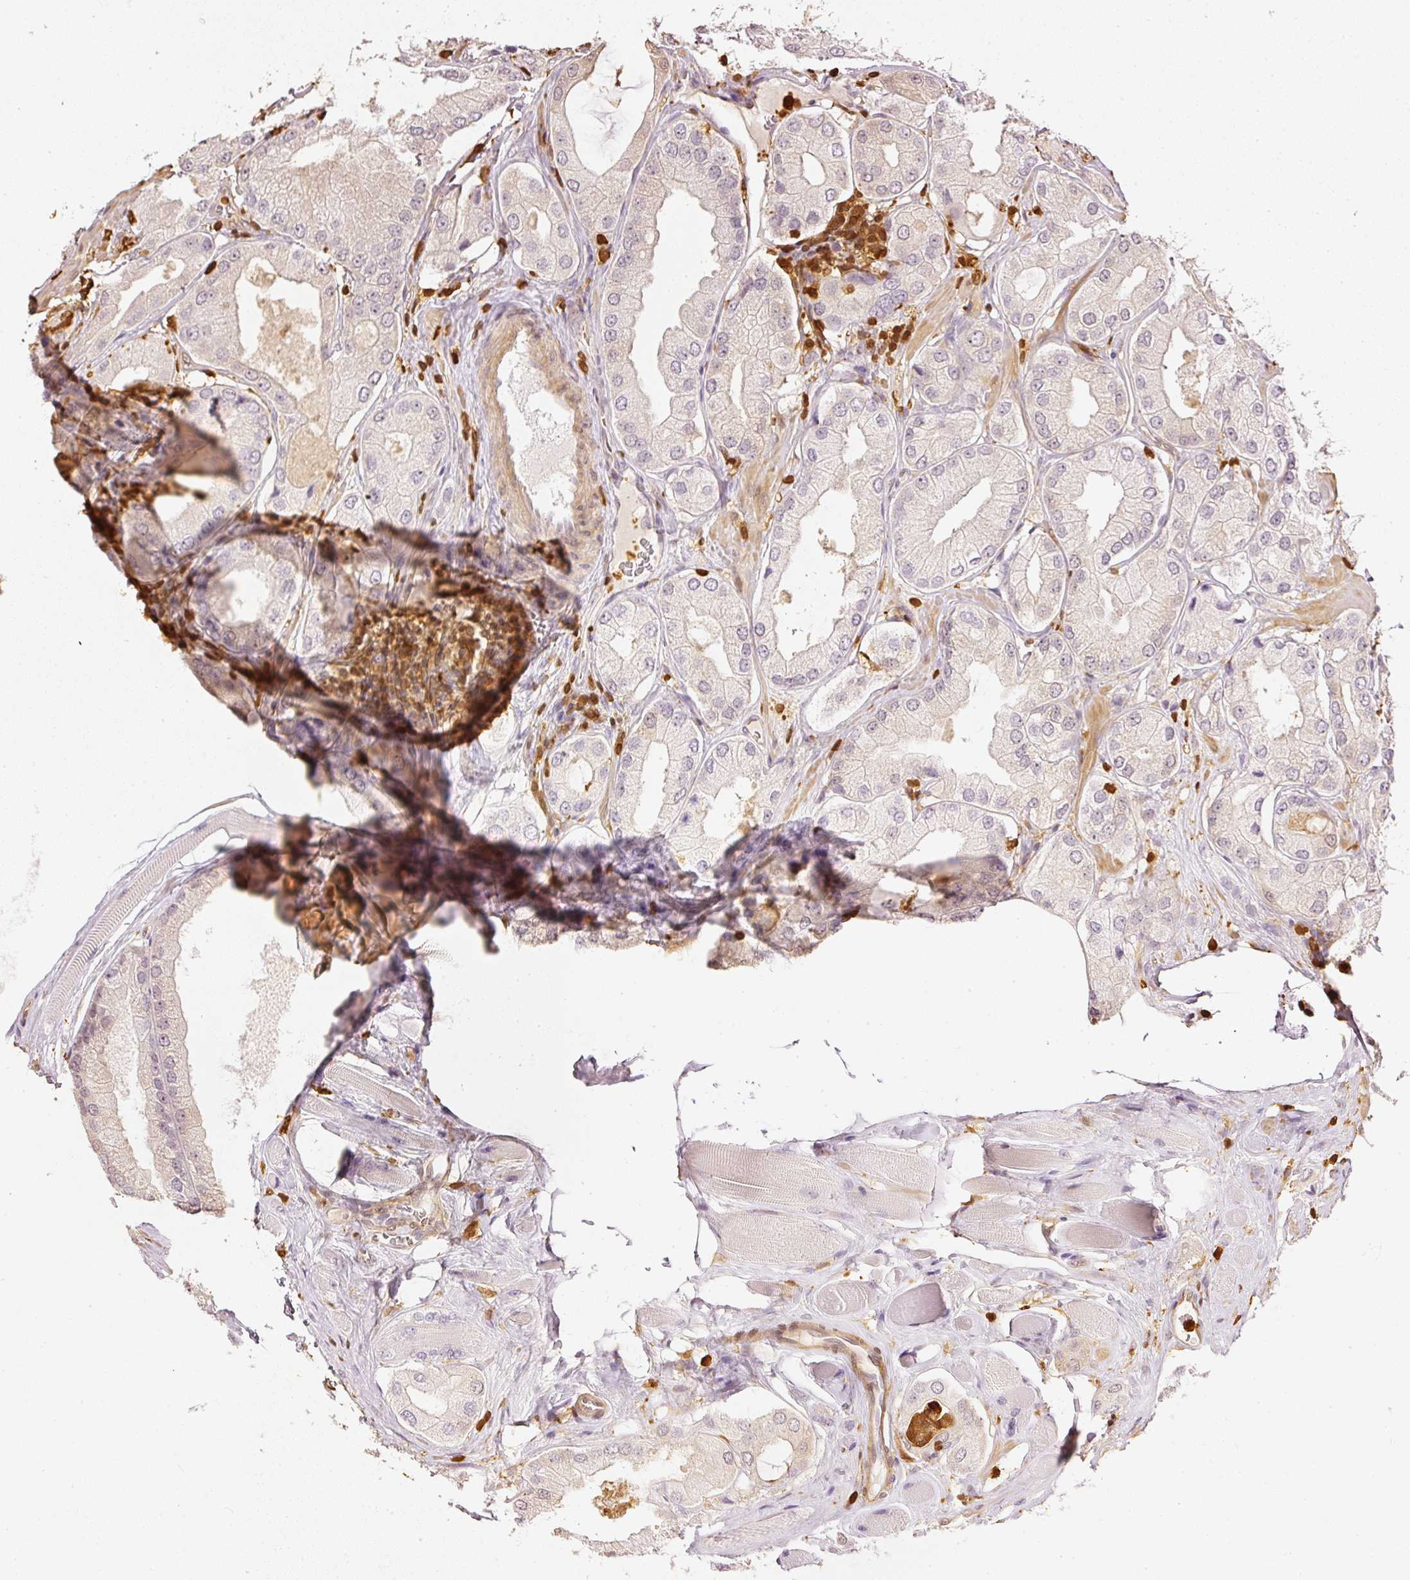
{"staining": {"intensity": "negative", "quantity": "none", "location": "none"}, "tissue": "prostate cancer", "cell_type": "Tumor cells", "image_type": "cancer", "snomed": [{"axis": "morphology", "description": "Adenocarcinoma, Low grade"}, {"axis": "topography", "description": "Prostate"}], "caption": "IHC of prostate low-grade adenocarcinoma displays no positivity in tumor cells.", "gene": "PFN1", "patient": {"sex": "male", "age": 42}}